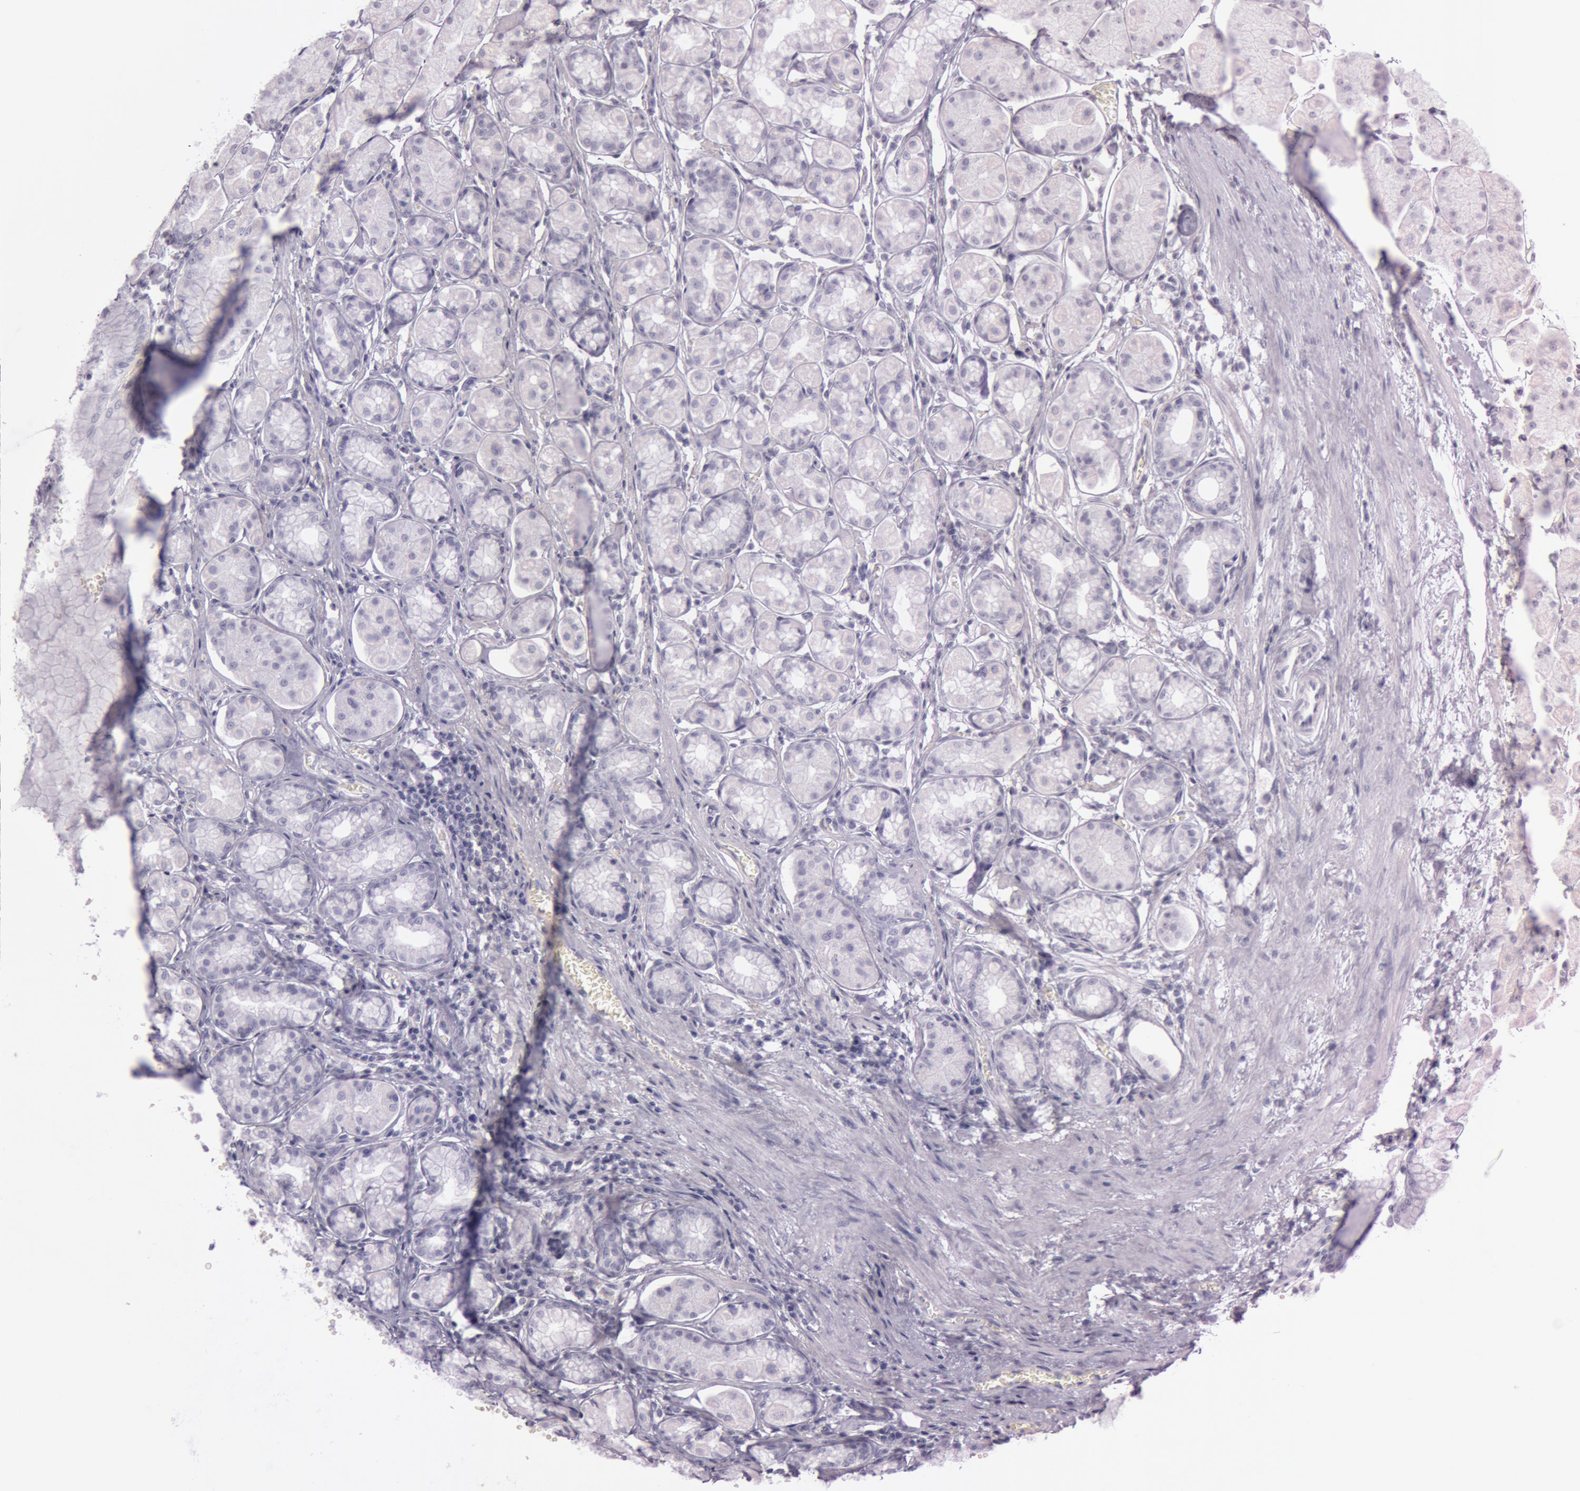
{"staining": {"intensity": "negative", "quantity": "none", "location": "none"}, "tissue": "stomach", "cell_type": "Glandular cells", "image_type": "normal", "snomed": [{"axis": "morphology", "description": "Normal tissue, NOS"}, {"axis": "topography", "description": "Stomach"}, {"axis": "topography", "description": "Stomach, lower"}], "caption": "The image displays no significant expression in glandular cells of stomach.", "gene": "S100A7", "patient": {"sex": "male", "age": 76}}